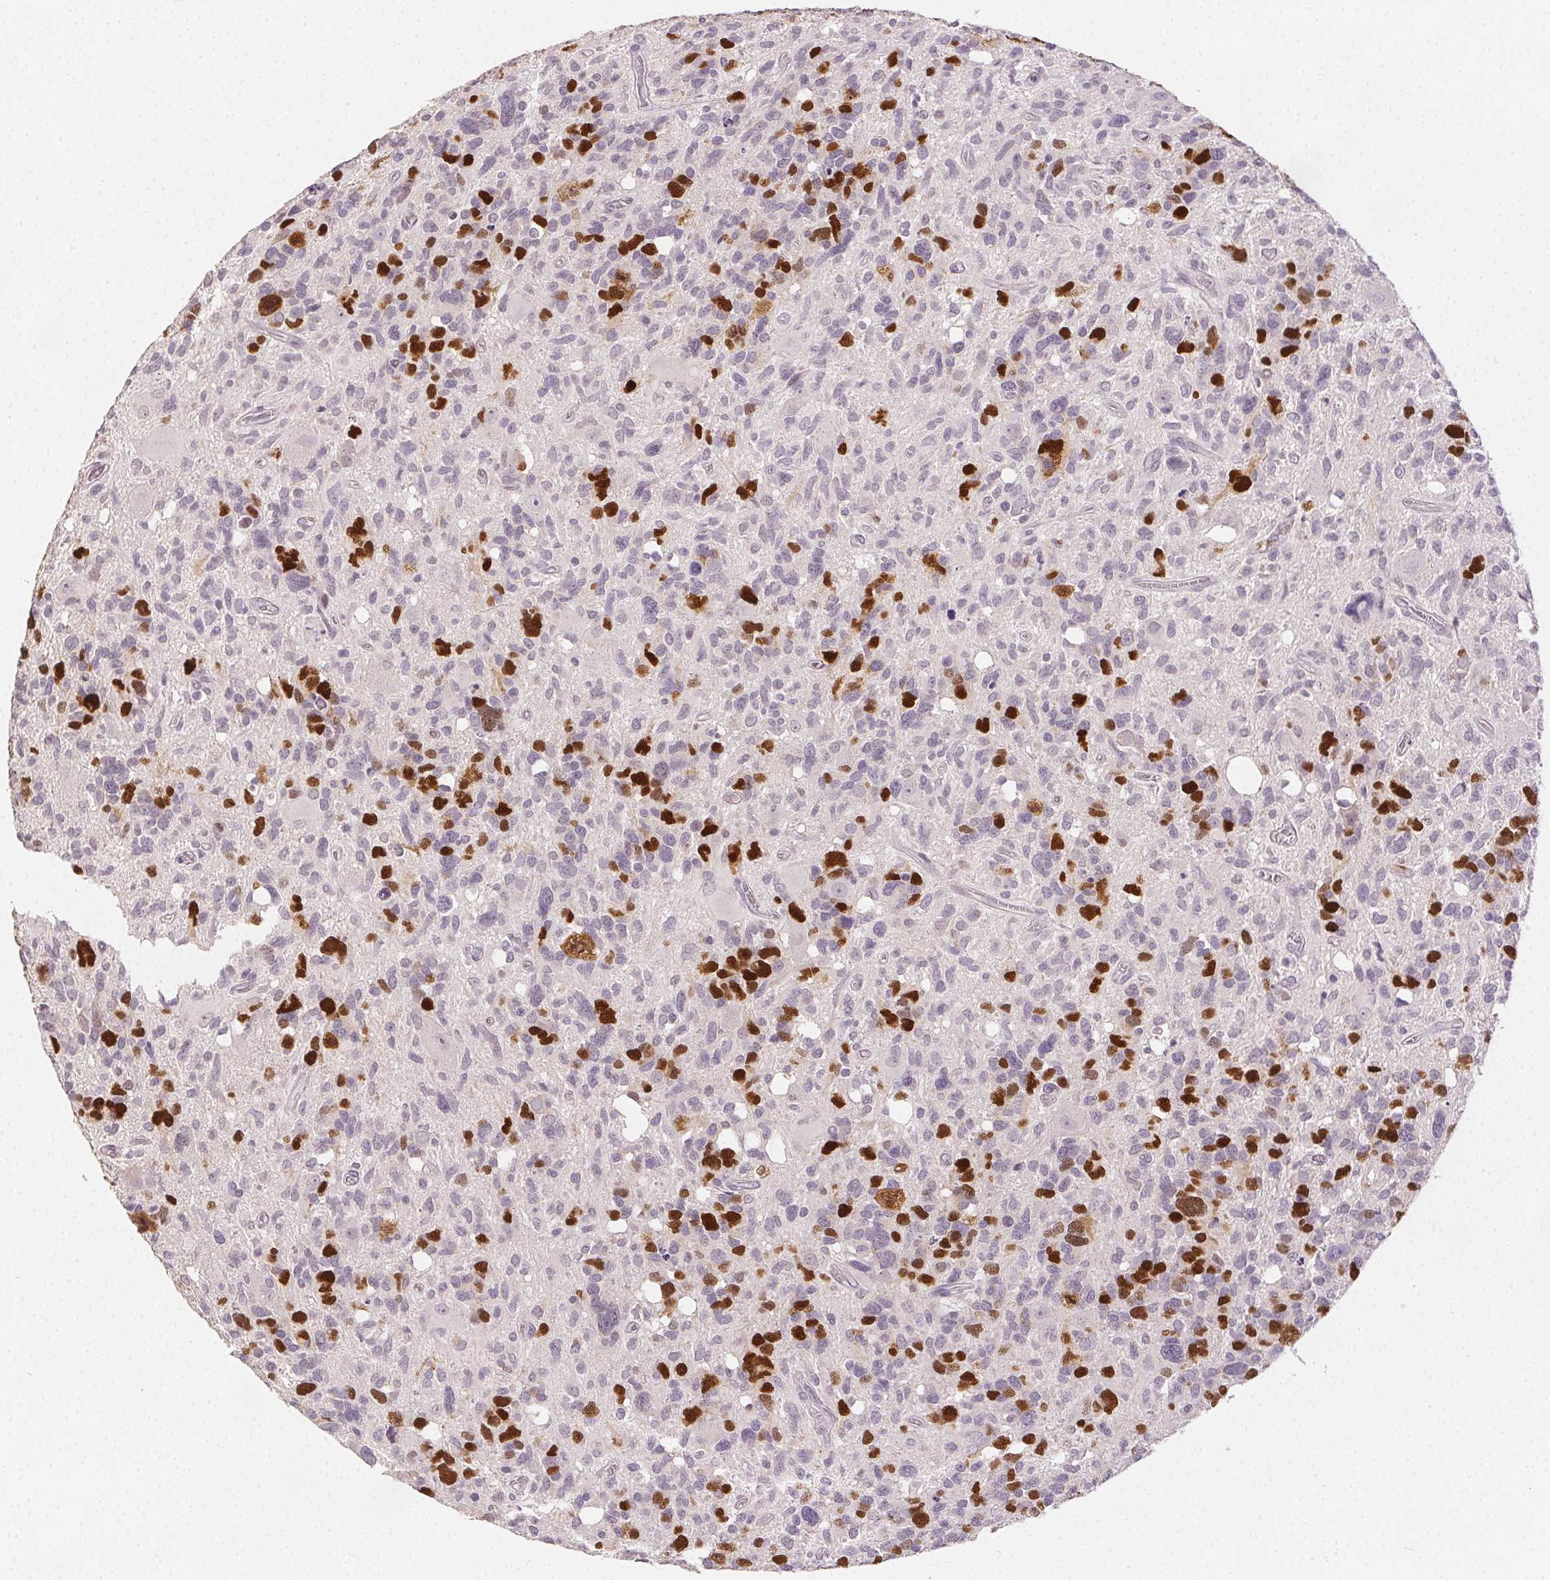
{"staining": {"intensity": "strong", "quantity": "25%-75%", "location": "nuclear"}, "tissue": "glioma", "cell_type": "Tumor cells", "image_type": "cancer", "snomed": [{"axis": "morphology", "description": "Glioma, malignant, High grade"}, {"axis": "topography", "description": "Brain"}], "caption": "Immunohistochemical staining of human malignant glioma (high-grade) demonstrates high levels of strong nuclear expression in about 25%-75% of tumor cells. The protein of interest is shown in brown color, while the nuclei are stained blue.", "gene": "ANLN", "patient": {"sex": "male", "age": 49}}